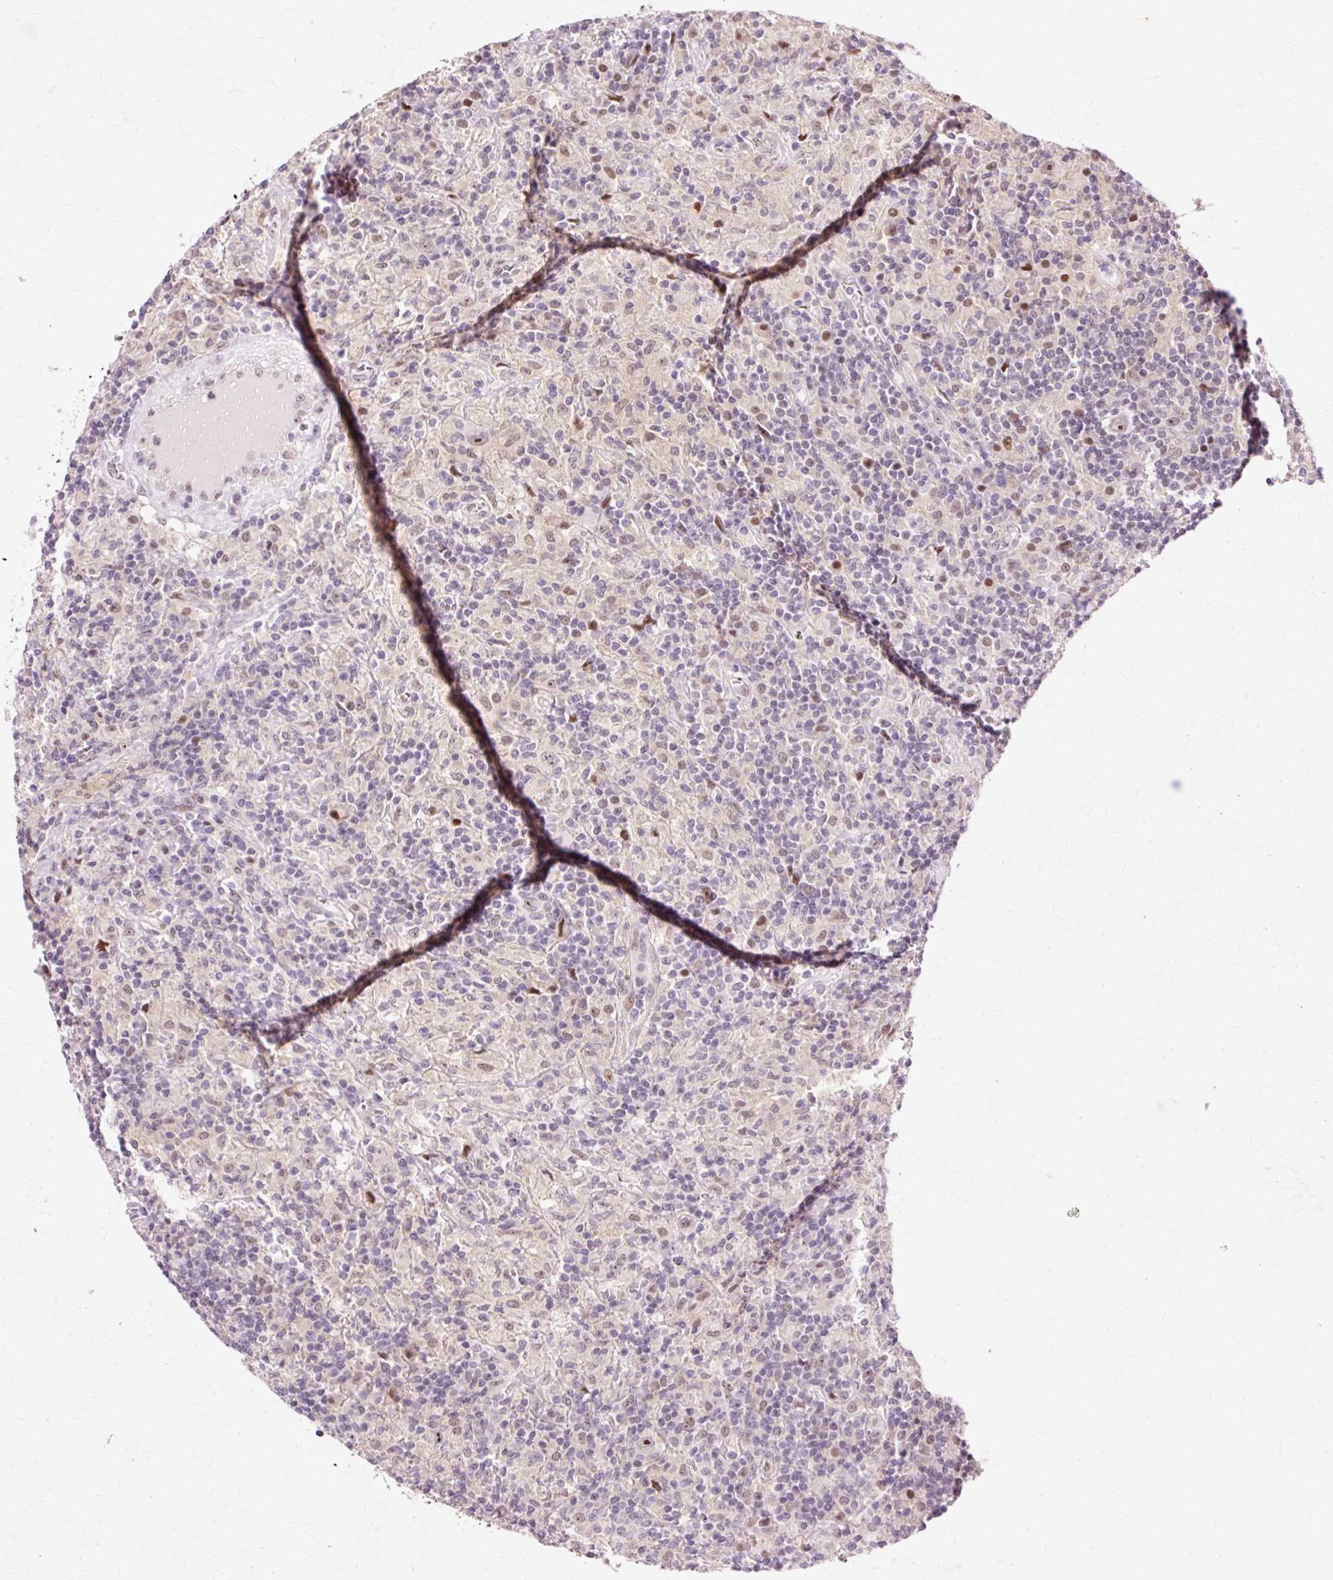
{"staining": {"intensity": "moderate", "quantity": ">75%", "location": "nuclear"}, "tissue": "lymphoma", "cell_type": "Tumor cells", "image_type": "cancer", "snomed": [{"axis": "morphology", "description": "Hodgkin's disease, NOS"}, {"axis": "topography", "description": "Lymph node"}], "caption": "IHC (DAB) staining of human lymphoma exhibits moderate nuclear protein positivity in approximately >75% of tumor cells. The protein is shown in brown color, while the nuclei are stained blue.", "gene": "MACROD2", "patient": {"sex": "male", "age": 70}}